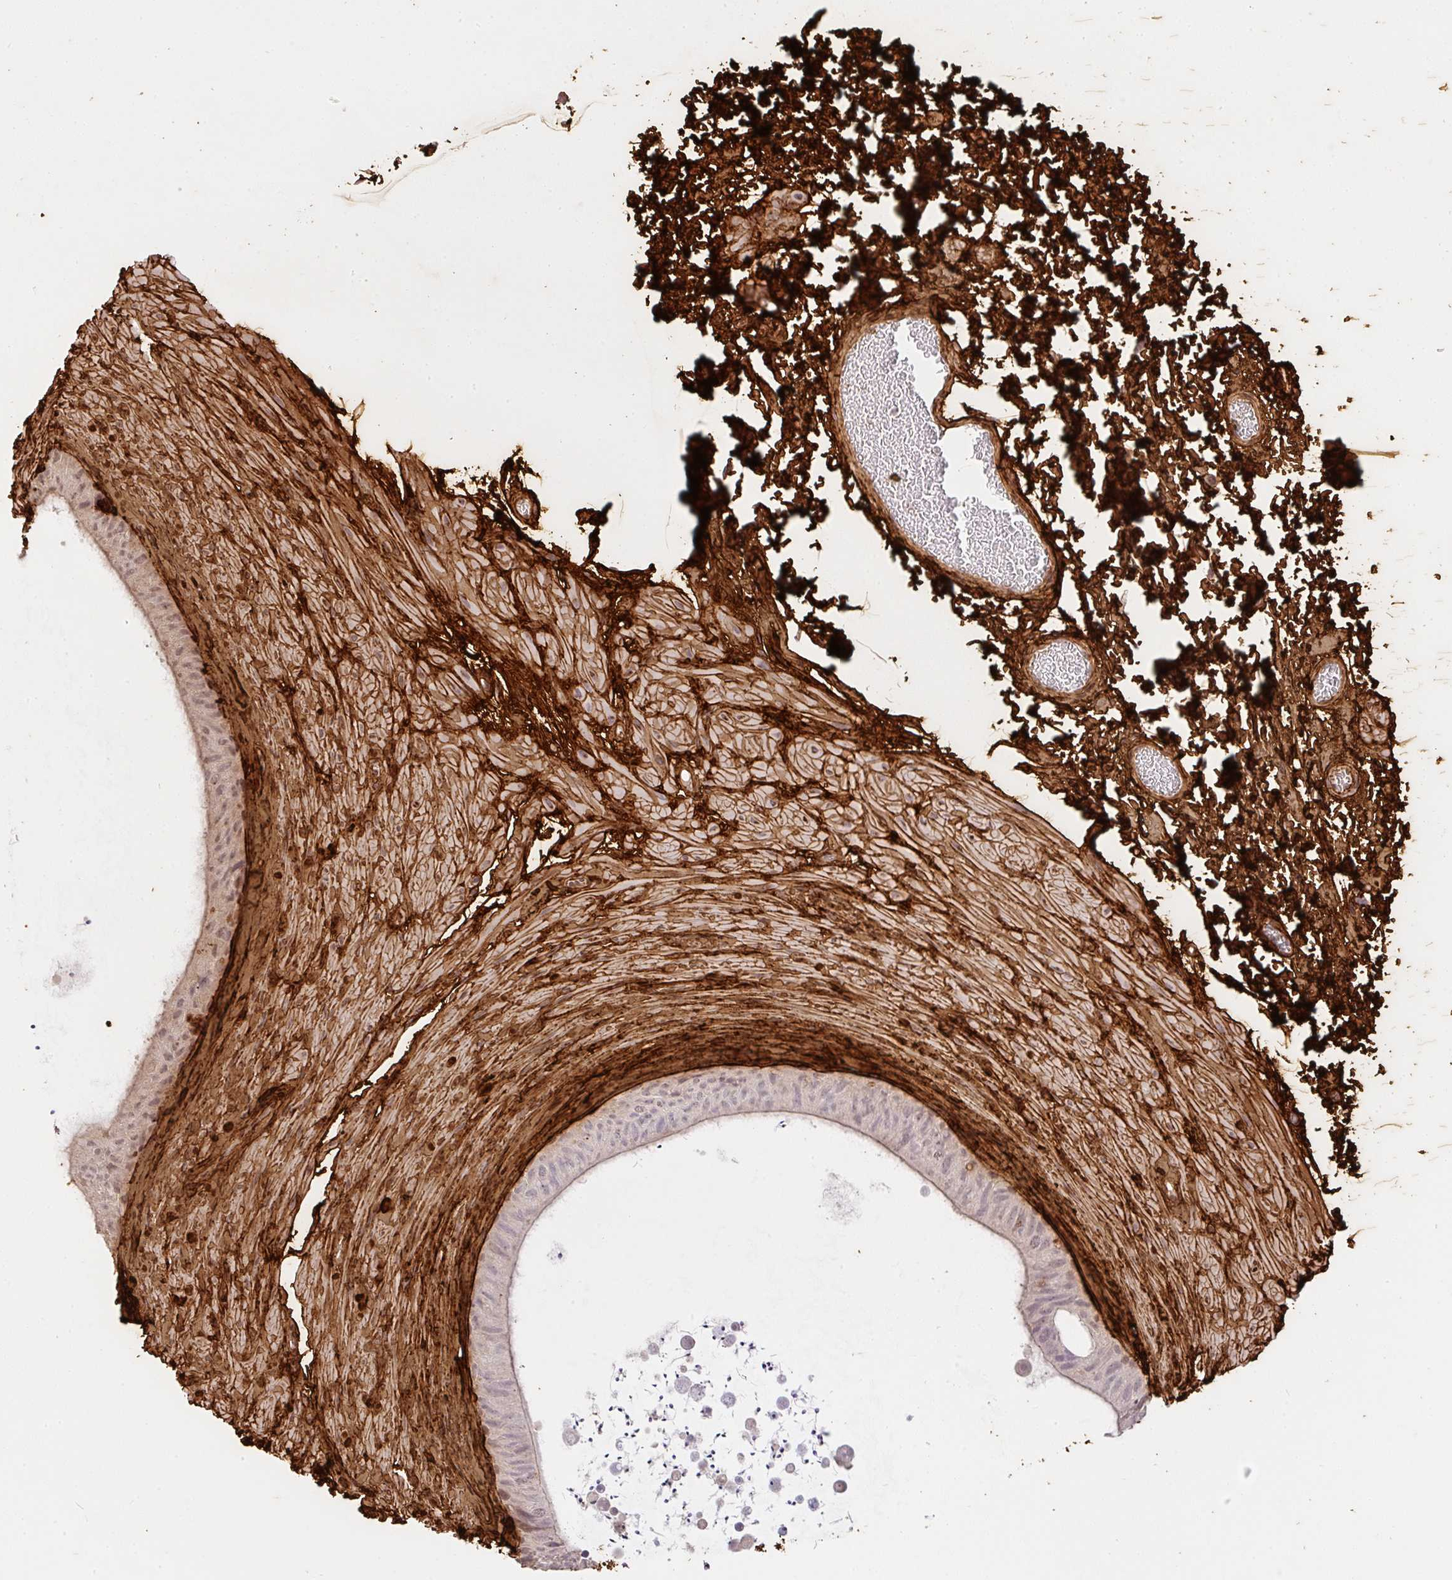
{"staining": {"intensity": "negative", "quantity": "none", "location": "none"}, "tissue": "epididymis", "cell_type": "Glandular cells", "image_type": "normal", "snomed": [{"axis": "morphology", "description": "Normal tissue, NOS"}, {"axis": "topography", "description": "Epididymis, spermatic cord, NOS"}, {"axis": "topography", "description": "Epididymis"}], "caption": "Immunohistochemical staining of normal human epididymis displays no significant positivity in glandular cells.", "gene": "COL3A1", "patient": {"sex": "male", "age": 31}}